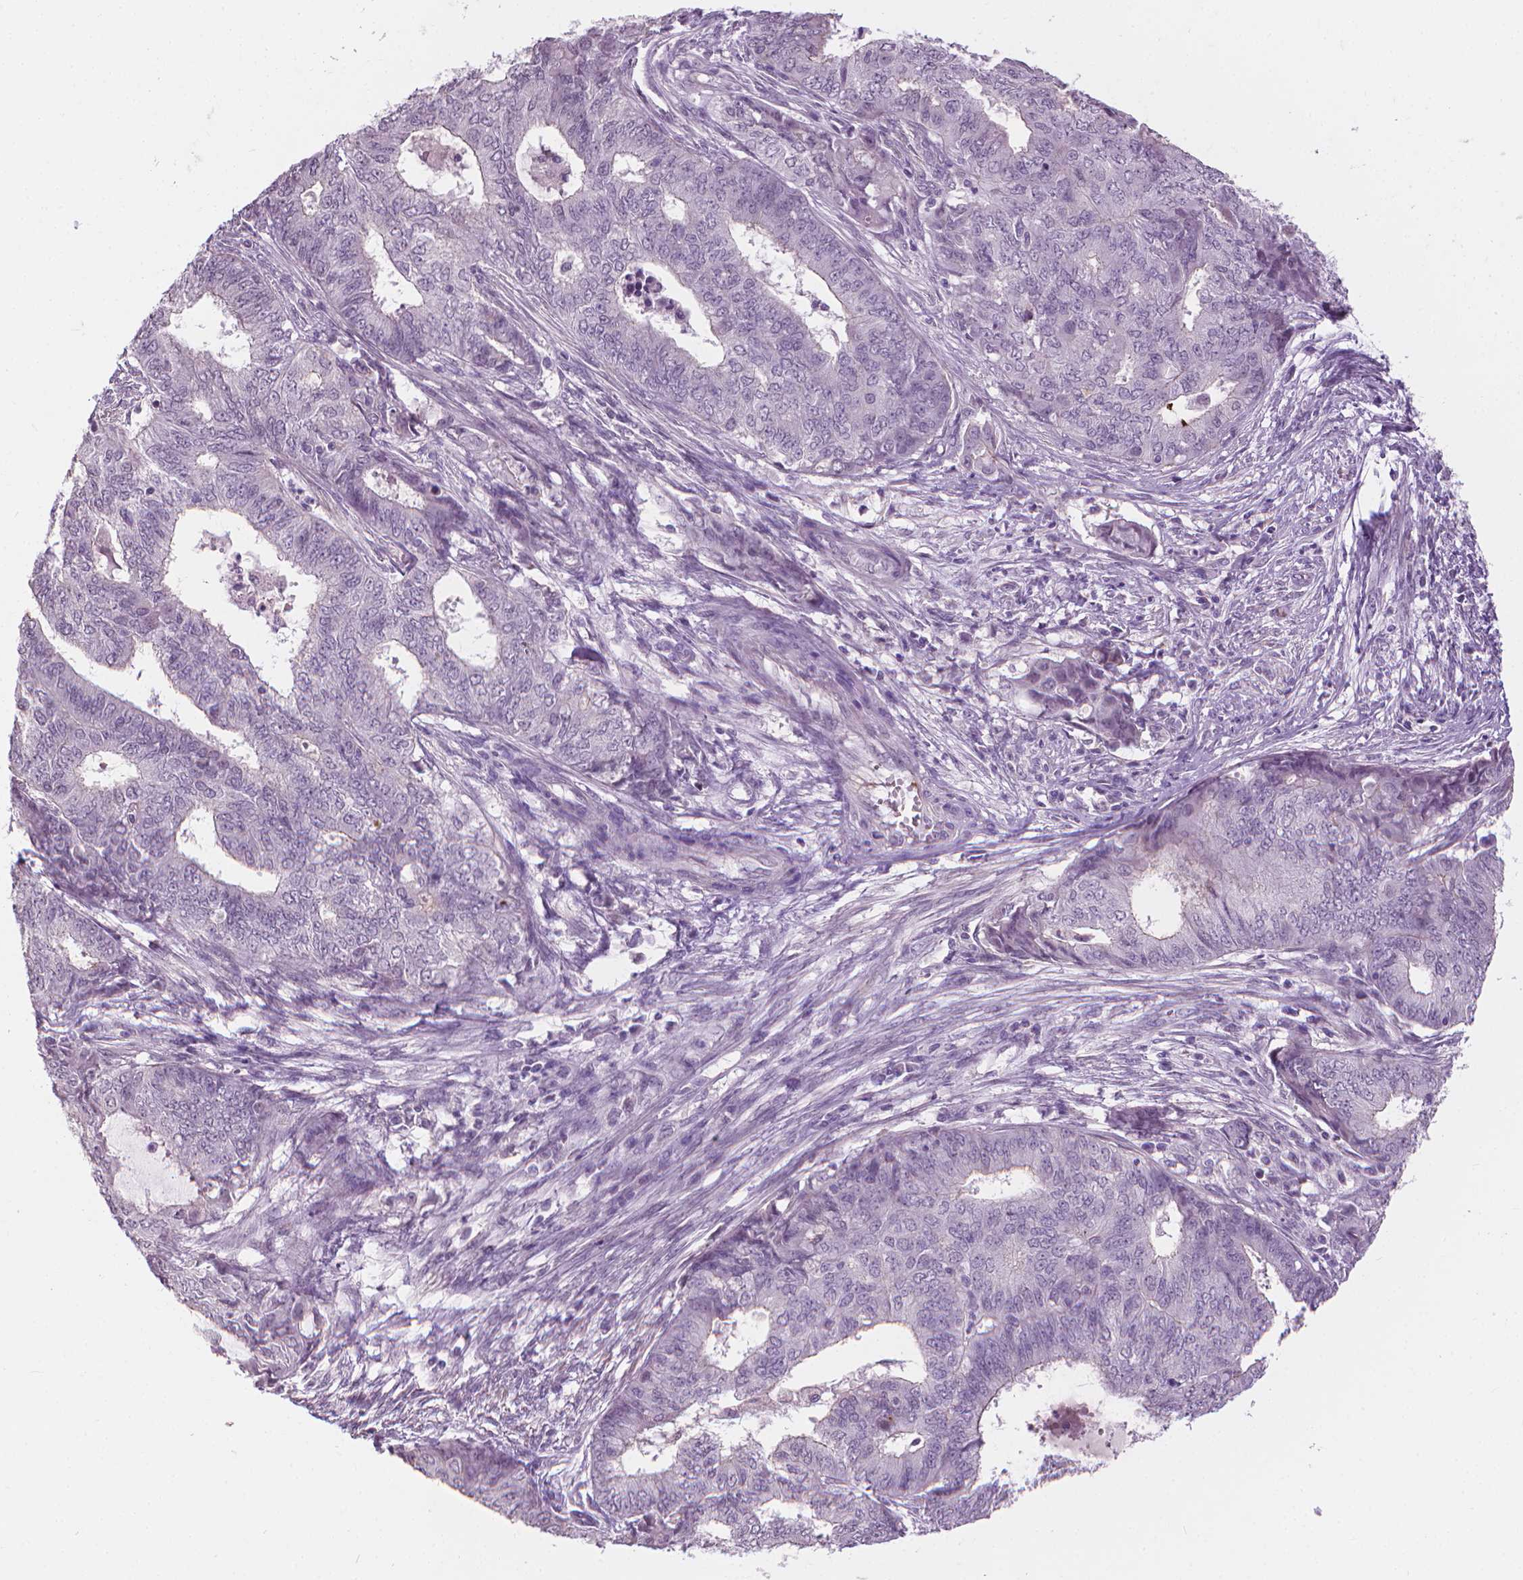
{"staining": {"intensity": "negative", "quantity": "none", "location": "none"}, "tissue": "endometrial cancer", "cell_type": "Tumor cells", "image_type": "cancer", "snomed": [{"axis": "morphology", "description": "Adenocarcinoma, NOS"}, {"axis": "topography", "description": "Endometrium"}], "caption": "This is an IHC micrograph of endometrial cancer. There is no positivity in tumor cells.", "gene": "SAXO2", "patient": {"sex": "female", "age": 62}}